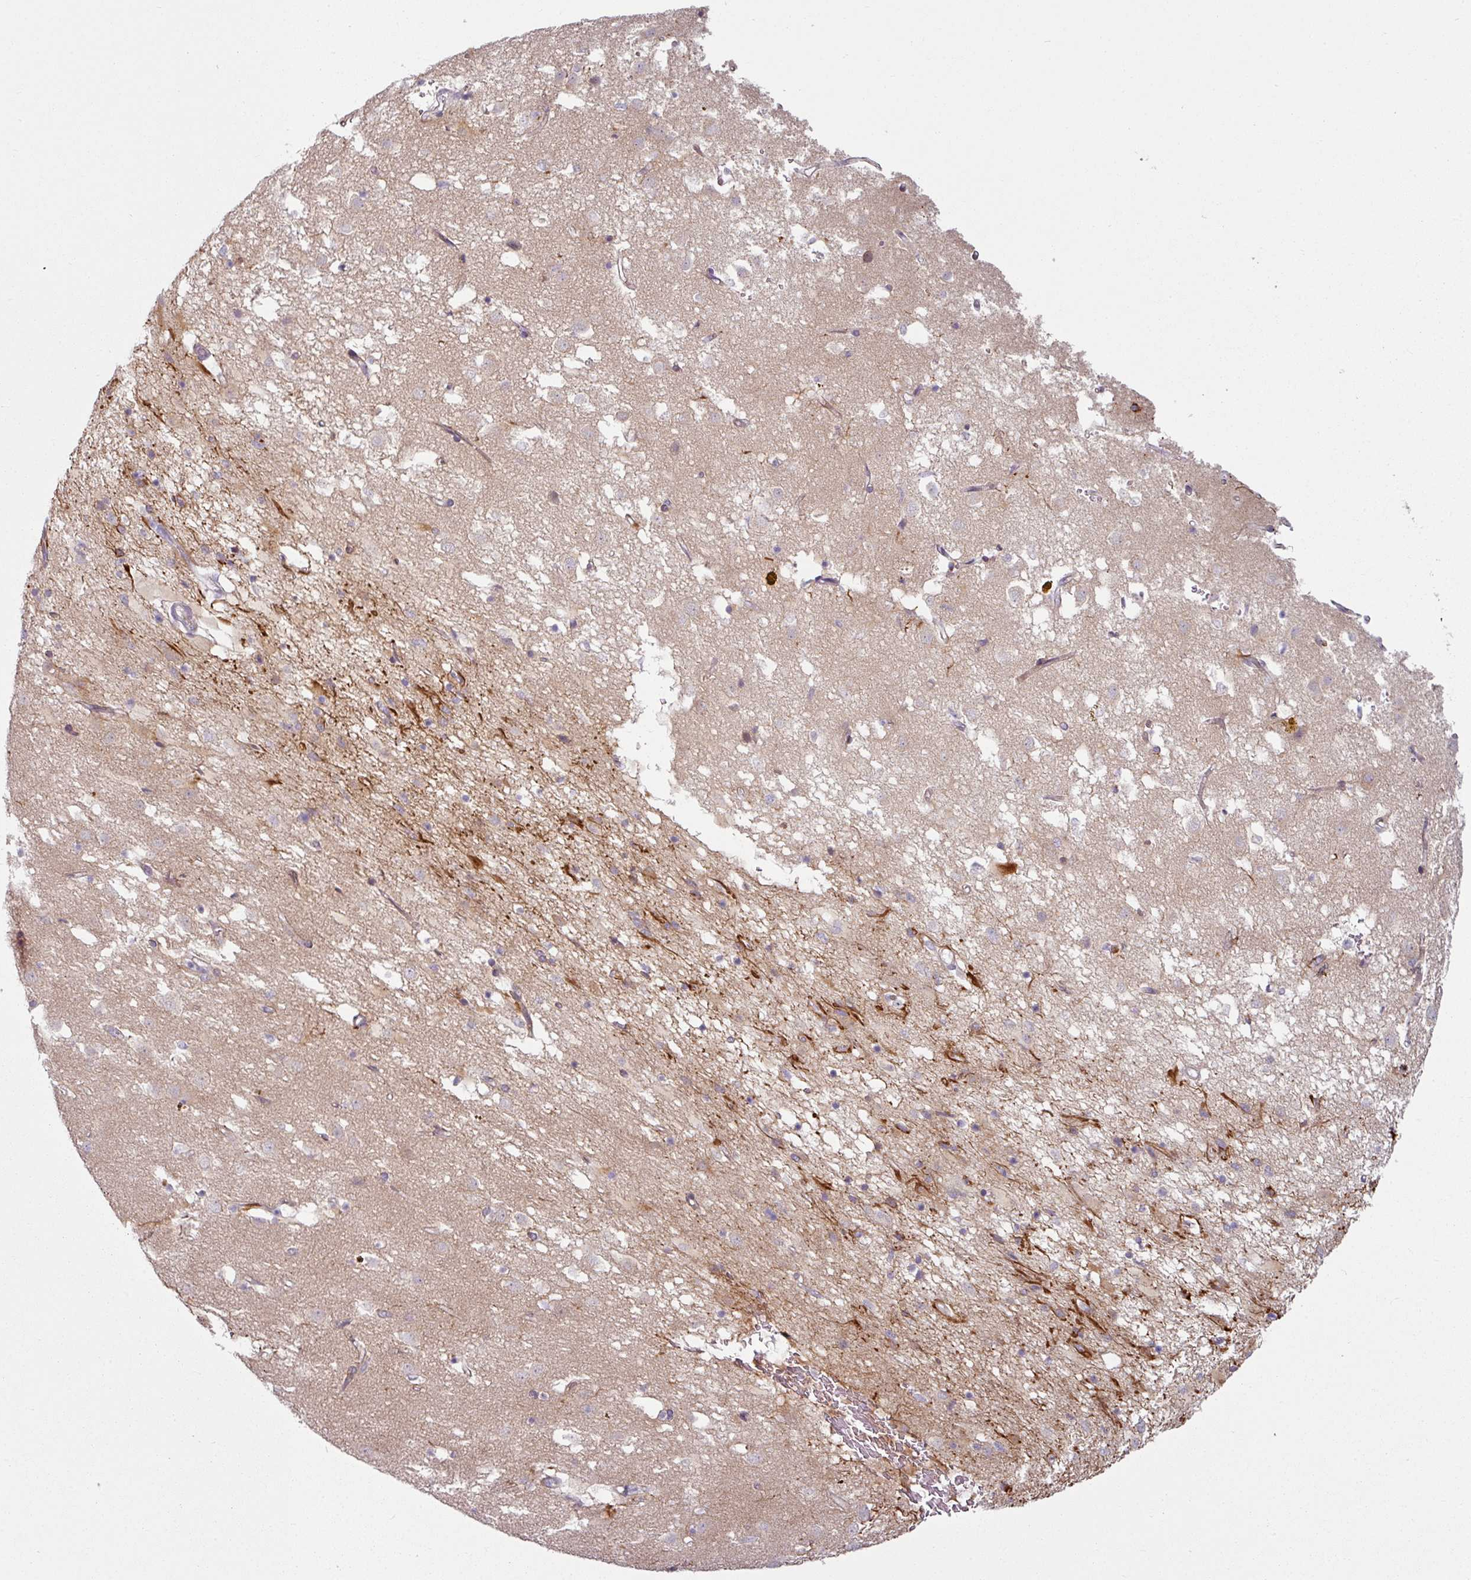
{"staining": {"intensity": "weak", "quantity": "<25%", "location": "cytoplasmic/membranous"}, "tissue": "caudate", "cell_type": "Glial cells", "image_type": "normal", "snomed": [{"axis": "morphology", "description": "Normal tissue, NOS"}, {"axis": "topography", "description": "Lateral ventricle wall"}], "caption": "This is an immunohistochemistry histopathology image of benign human caudate. There is no positivity in glial cells.", "gene": "MTMR14", "patient": {"sex": "male", "age": 58}}